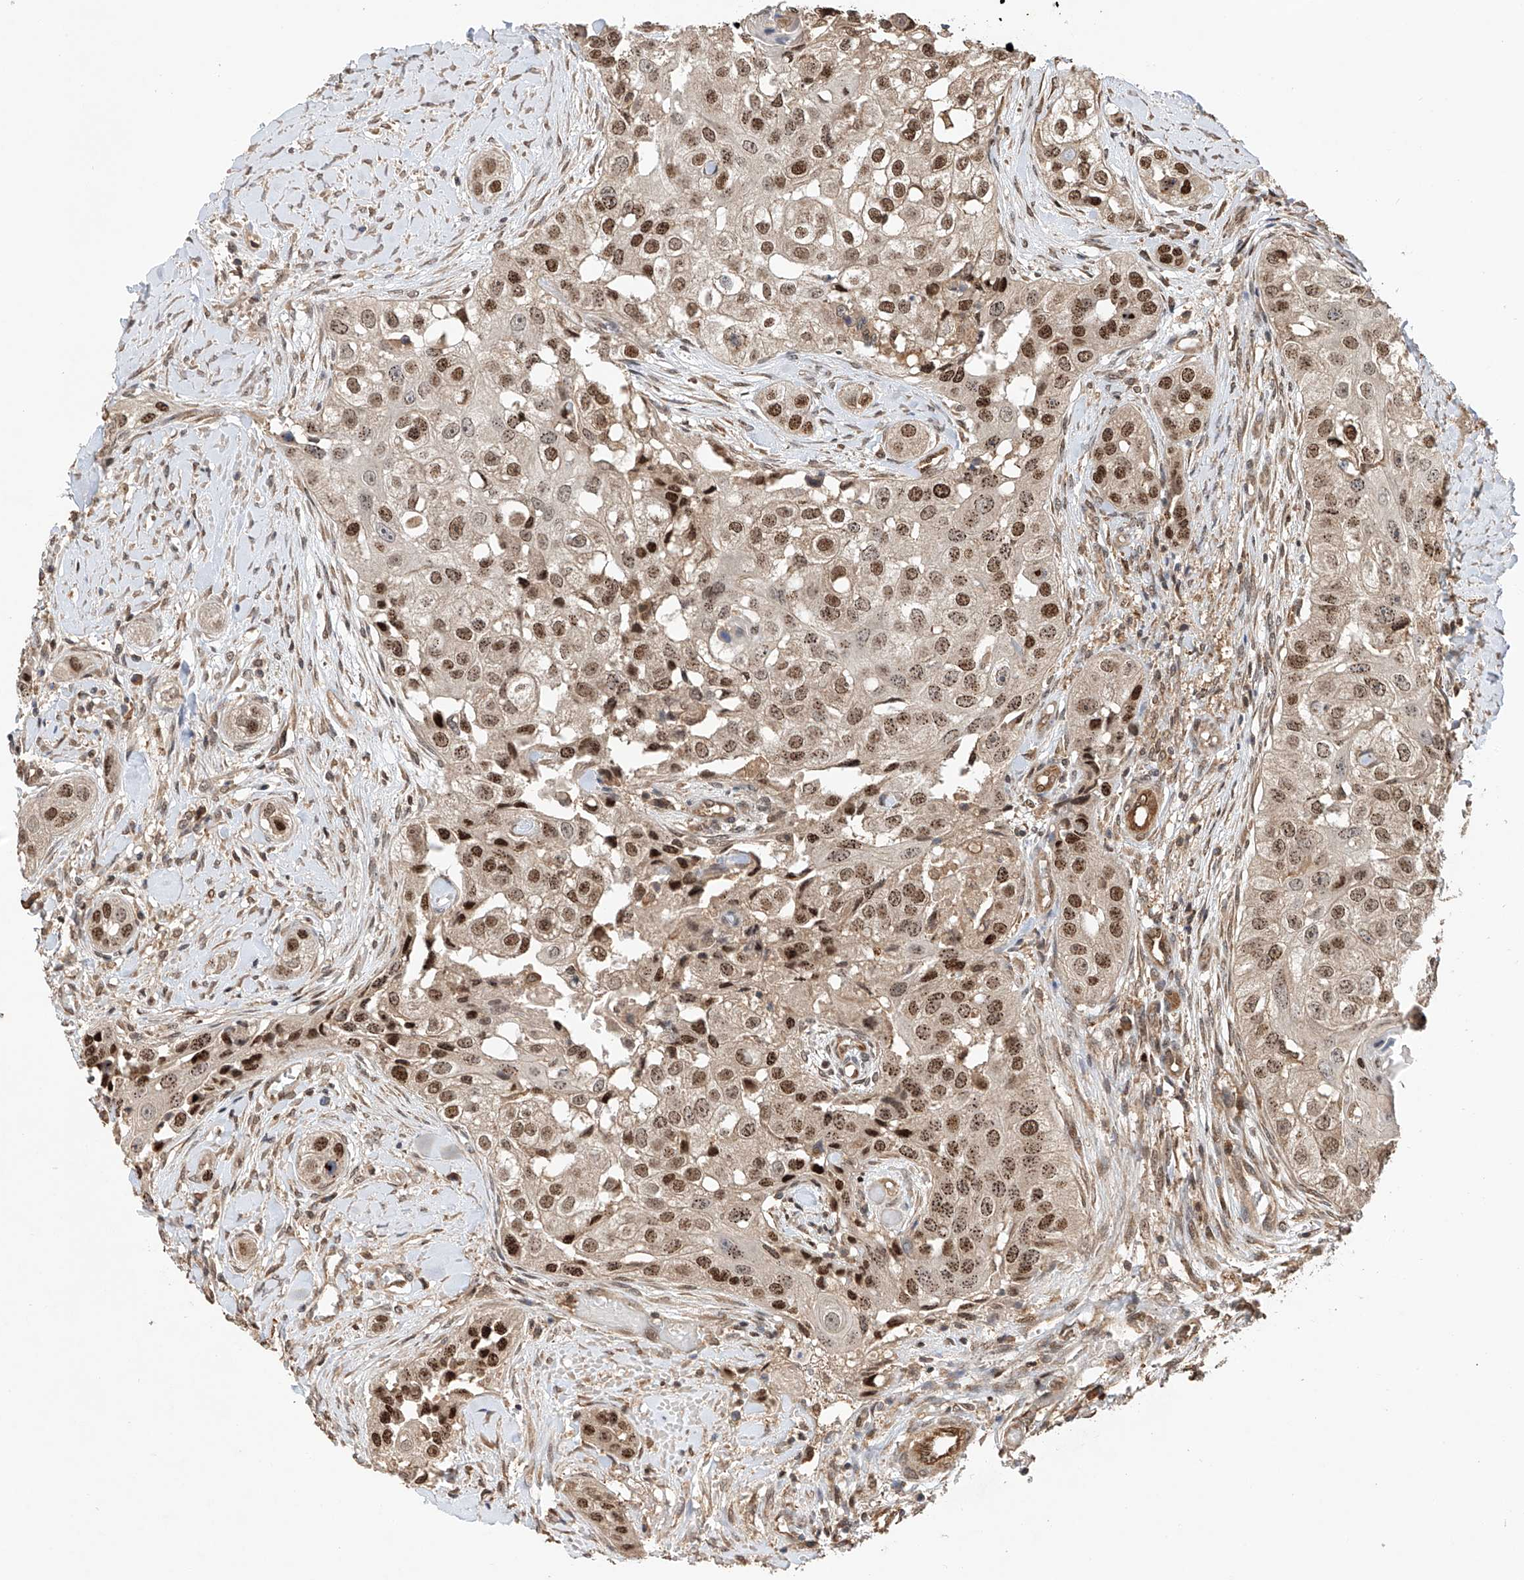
{"staining": {"intensity": "strong", "quantity": "25%-75%", "location": "nuclear"}, "tissue": "head and neck cancer", "cell_type": "Tumor cells", "image_type": "cancer", "snomed": [{"axis": "morphology", "description": "Normal tissue, NOS"}, {"axis": "morphology", "description": "Squamous cell carcinoma, NOS"}, {"axis": "topography", "description": "Skeletal muscle"}, {"axis": "topography", "description": "Head-Neck"}], "caption": "High-power microscopy captured an IHC micrograph of squamous cell carcinoma (head and neck), revealing strong nuclear staining in about 25%-75% of tumor cells.", "gene": "RILPL2", "patient": {"sex": "male", "age": 51}}